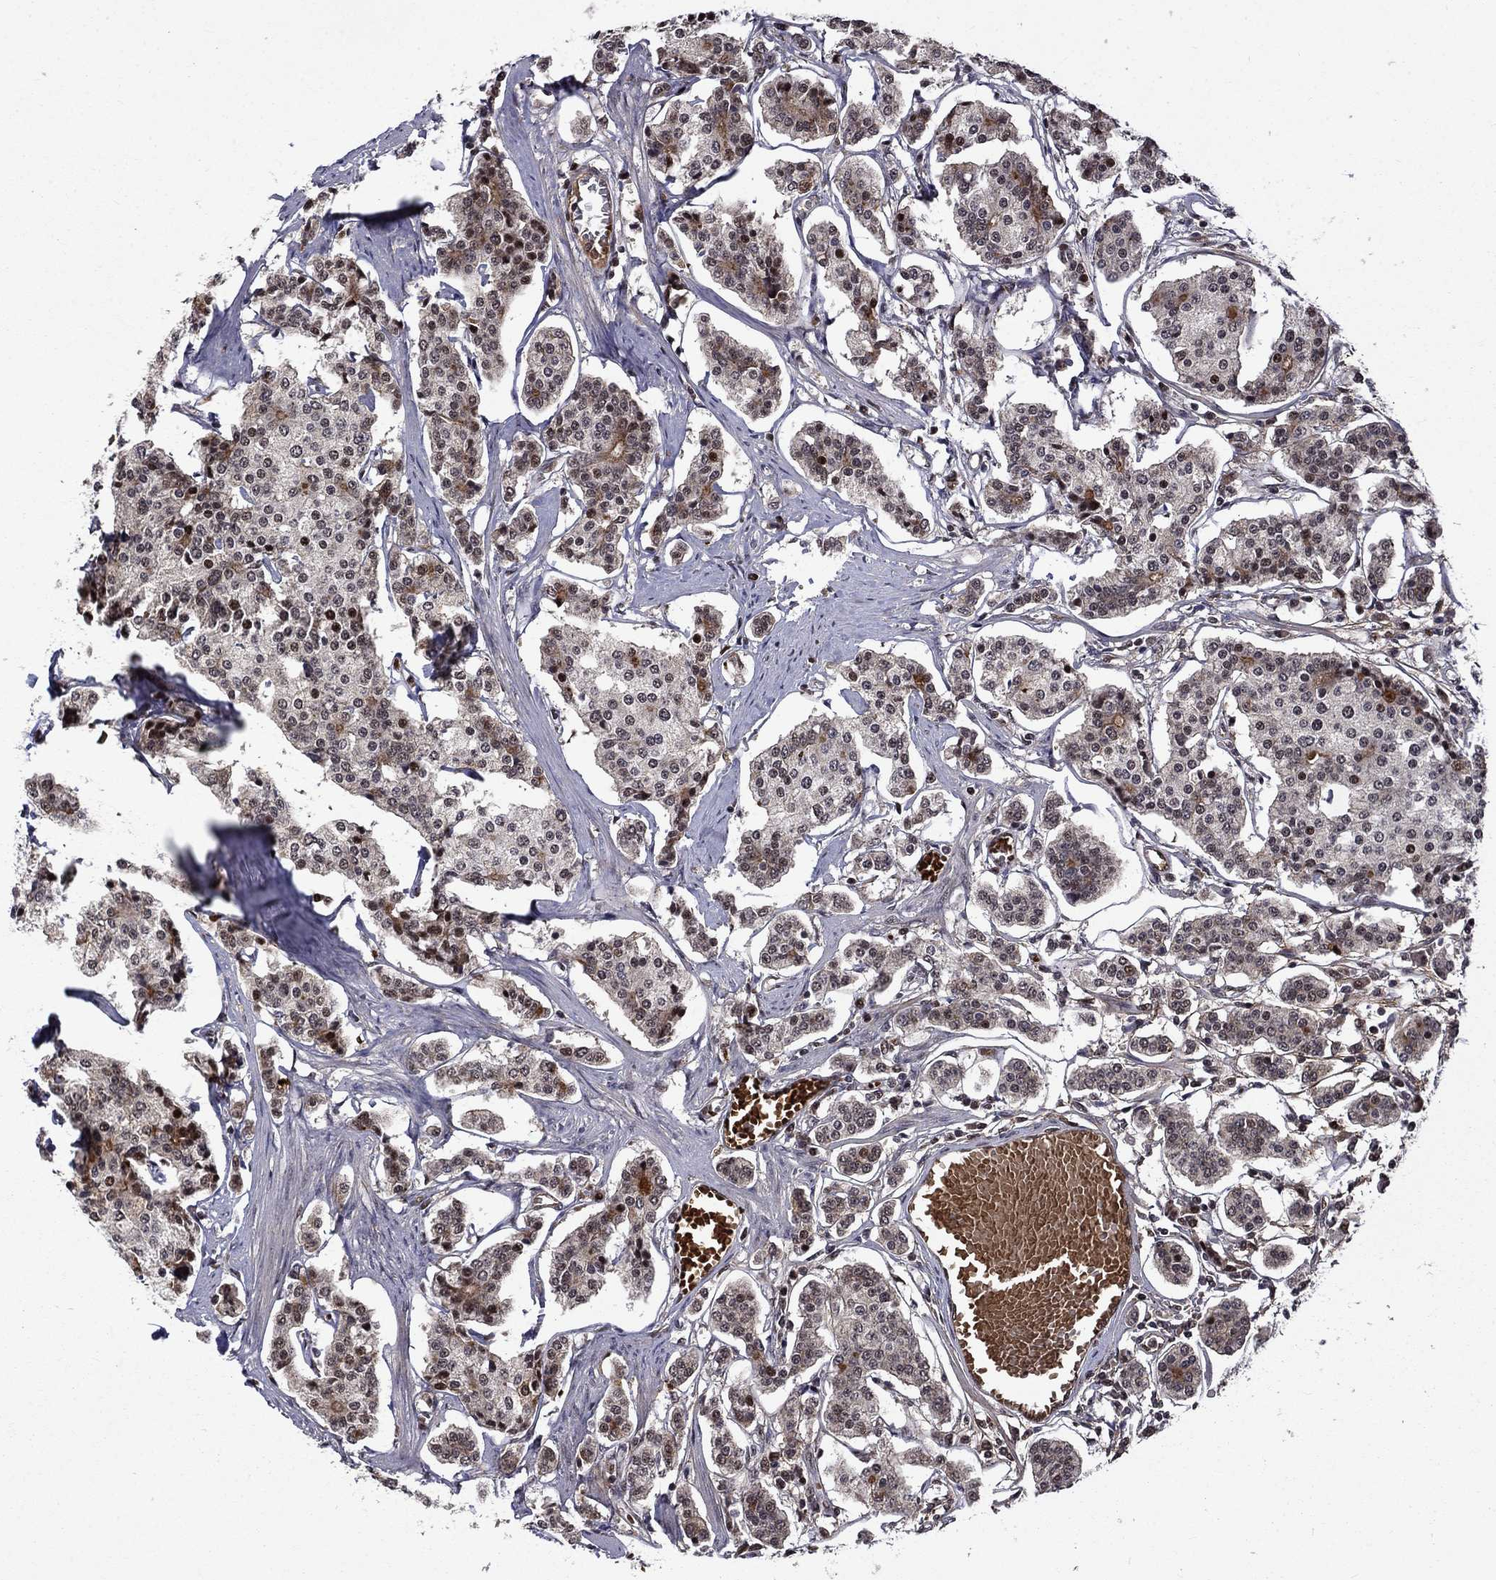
{"staining": {"intensity": "moderate", "quantity": "<25%", "location": "cytoplasmic/membranous"}, "tissue": "carcinoid", "cell_type": "Tumor cells", "image_type": "cancer", "snomed": [{"axis": "morphology", "description": "Carcinoid, malignant, NOS"}, {"axis": "topography", "description": "Small intestine"}], "caption": "Protein staining exhibits moderate cytoplasmic/membranous expression in about <25% of tumor cells in malignant carcinoid.", "gene": "KPNA3", "patient": {"sex": "female", "age": 65}}